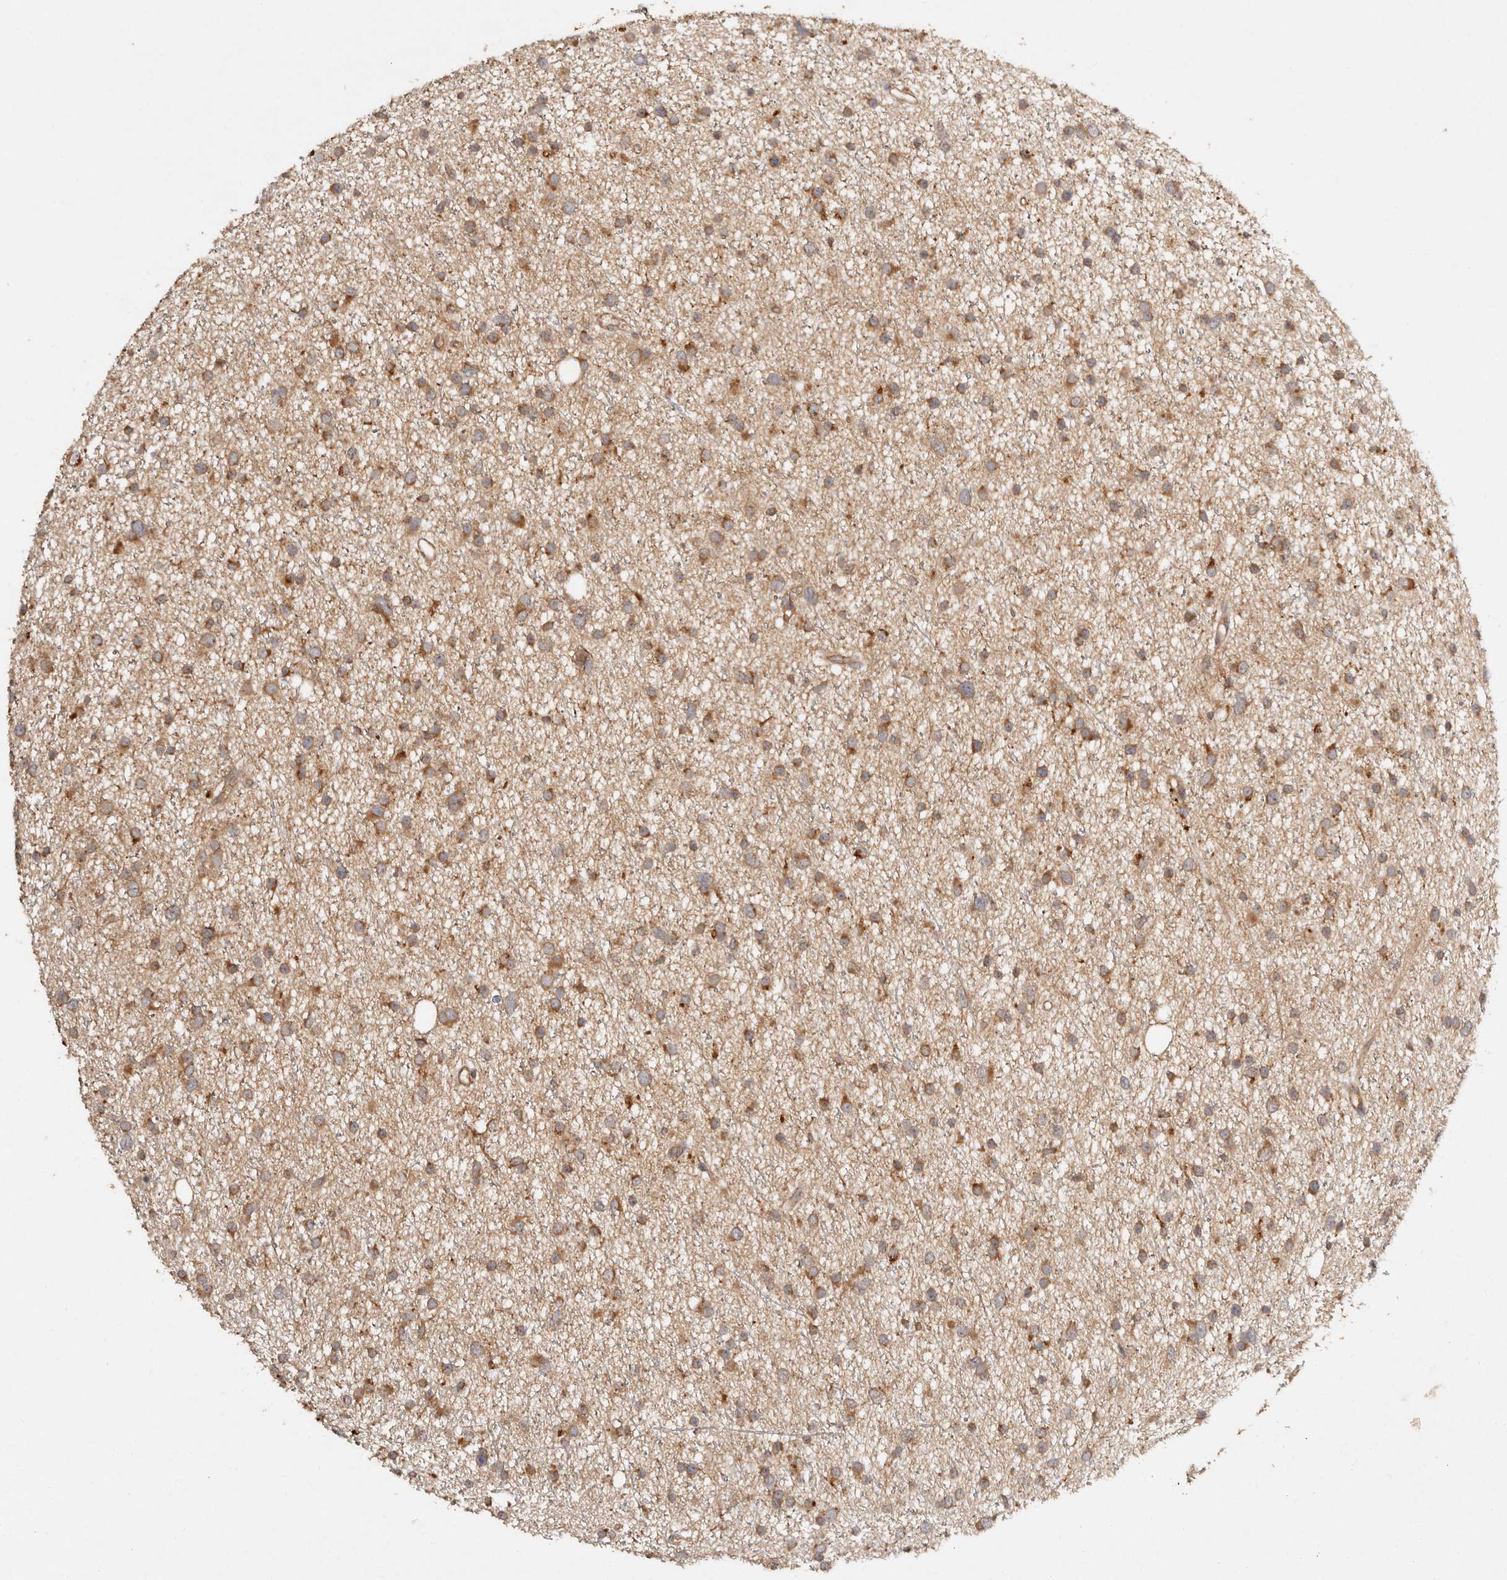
{"staining": {"intensity": "moderate", "quantity": ">75%", "location": "cytoplasmic/membranous"}, "tissue": "glioma", "cell_type": "Tumor cells", "image_type": "cancer", "snomed": [{"axis": "morphology", "description": "Glioma, malignant, Low grade"}, {"axis": "topography", "description": "Cerebral cortex"}], "caption": "A photomicrograph of glioma stained for a protein reveals moderate cytoplasmic/membranous brown staining in tumor cells.", "gene": "DENND11", "patient": {"sex": "female", "age": 39}}